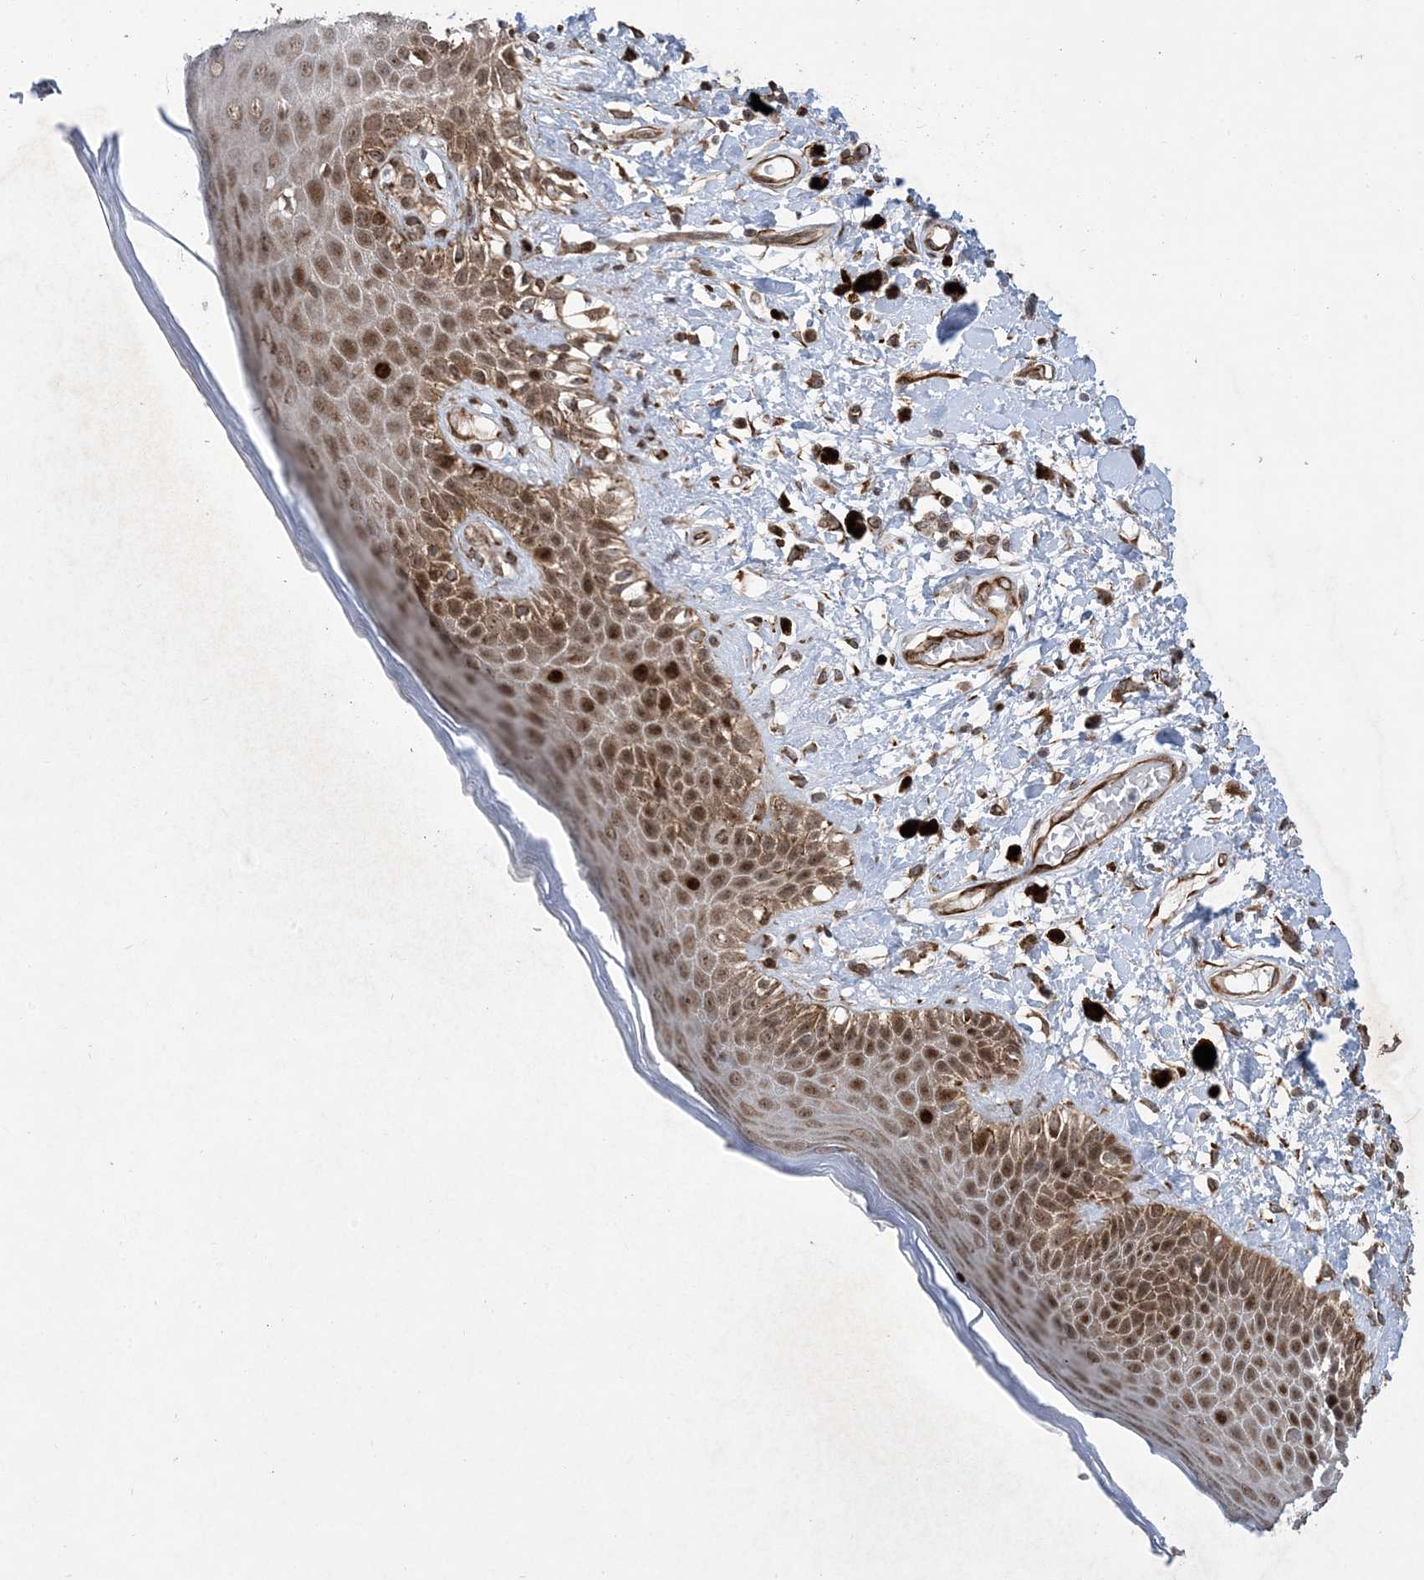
{"staining": {"intensity": "strong", "quantity": ">75%", "location": "cytoplasmic/membranous,nuclear"}, "tissue": "skin", "cell_type": "Epidermal cells", "image_type": "normal", "snomed": [{"axis": "morphology", "description": "Normal tissue, NOS"}, {"axis": "topography", "description": "Anal"}], "caption": "Immunohistochemical staining of benign skin demonstrates high levels of strong cytoplasmic/membranous,nuclear expression in about >75% of epidermal cells.", "gene": "FAM9B", "patient": {"sex": "female", "age": 78}}